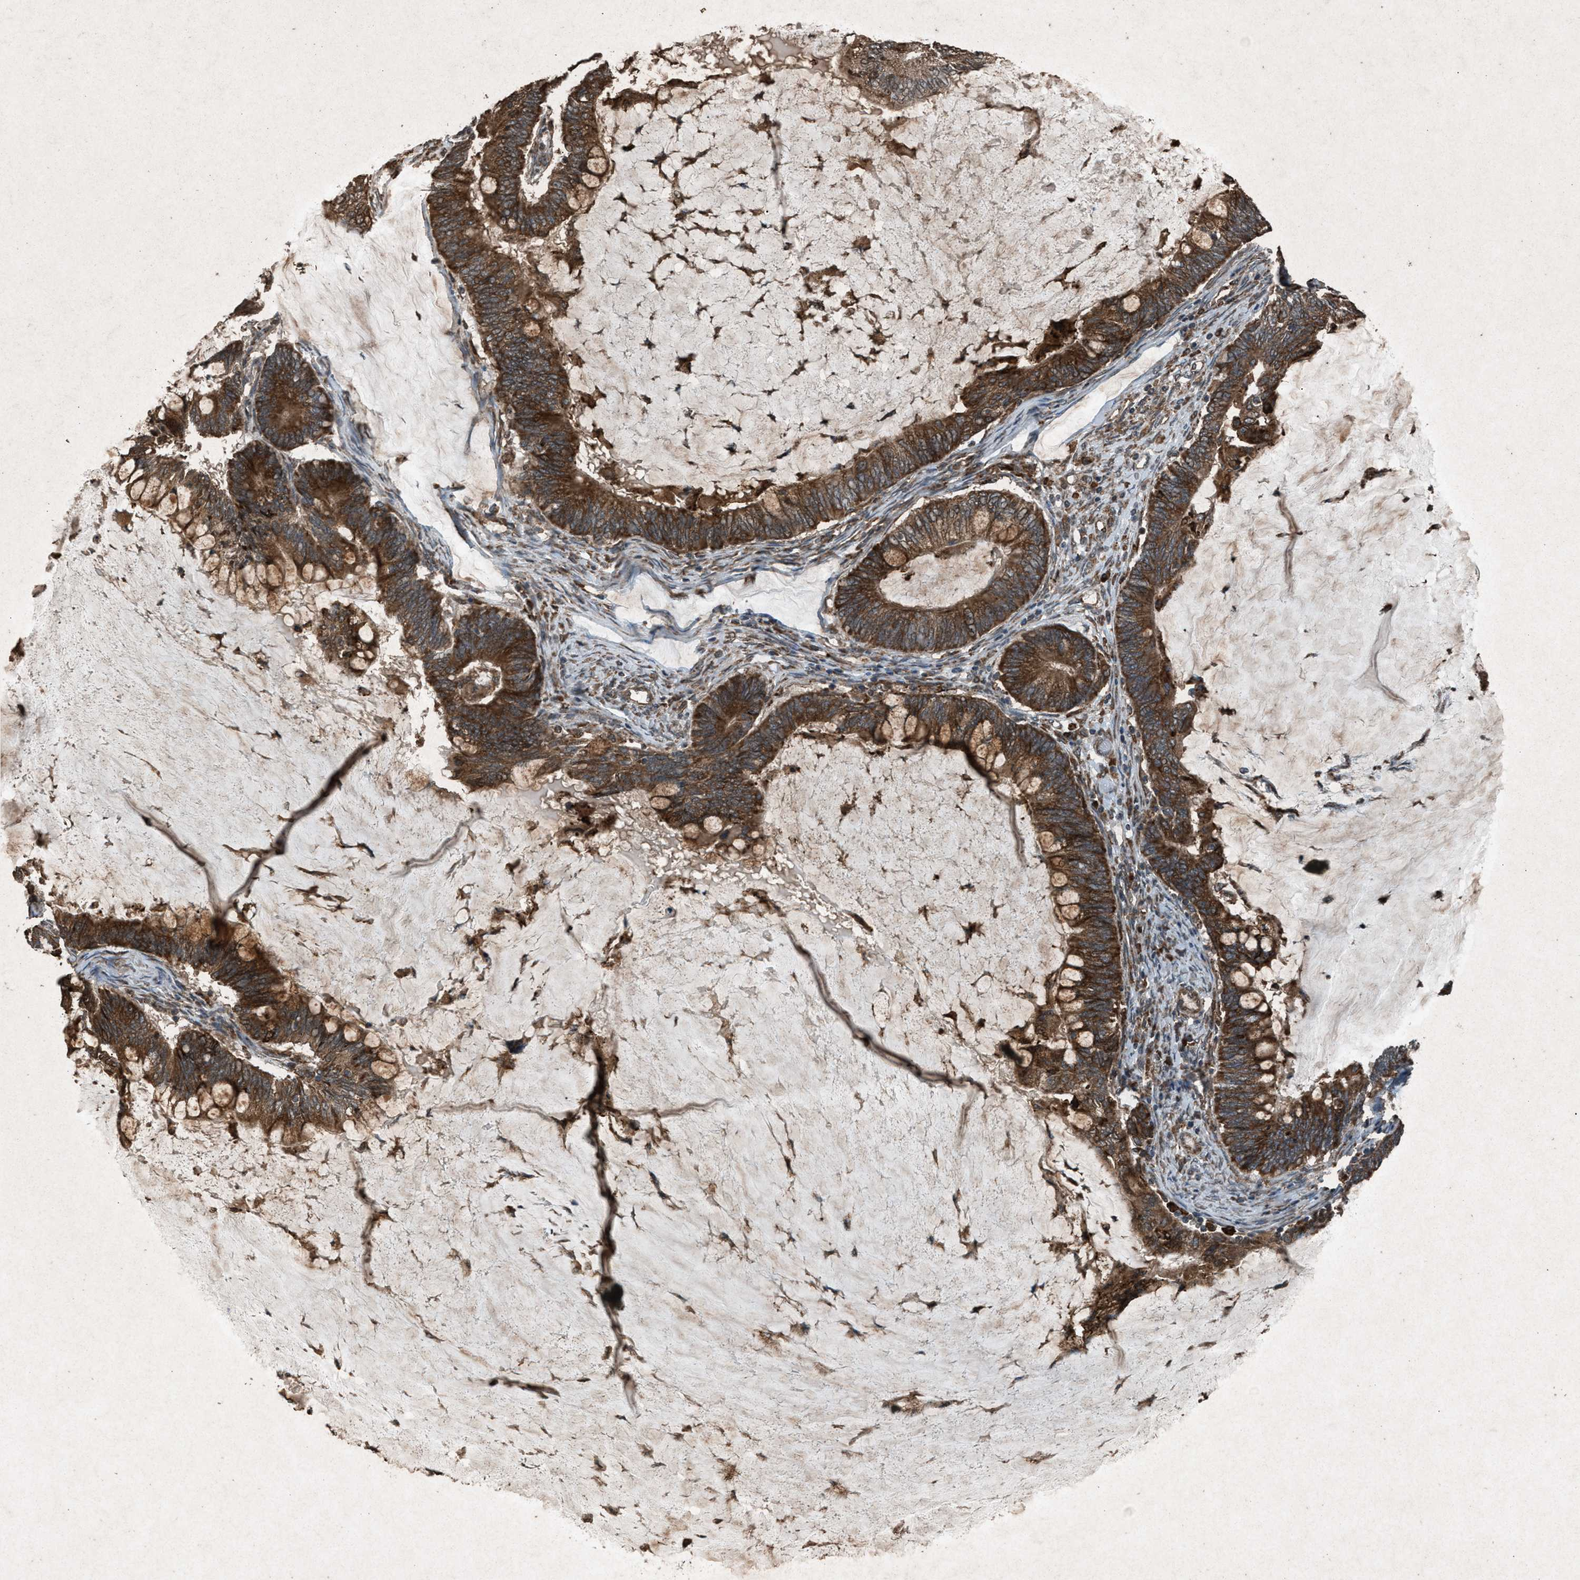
{"staining": {"intensity": "strong", "quantity": ">75%", "location": "cytoplasmic/membranous"}, "tissue": "ovarian cancer", "cell_type": "Tumor cells", "image_type": "cancer", "snomed": [{"axis": "morphology", "description": "Cystadenocarcinoma, mucinous, NOS"}, {"axis": "topography", "description": "Ovary"}], "caption": "Protein analysis of ovarian cancer tissue exhibits strong cytoplasmic/membranous staining in approximately >75% of tumor cells.", "gene": "CALR", "patient": {"sex": "female", "age": 61}}